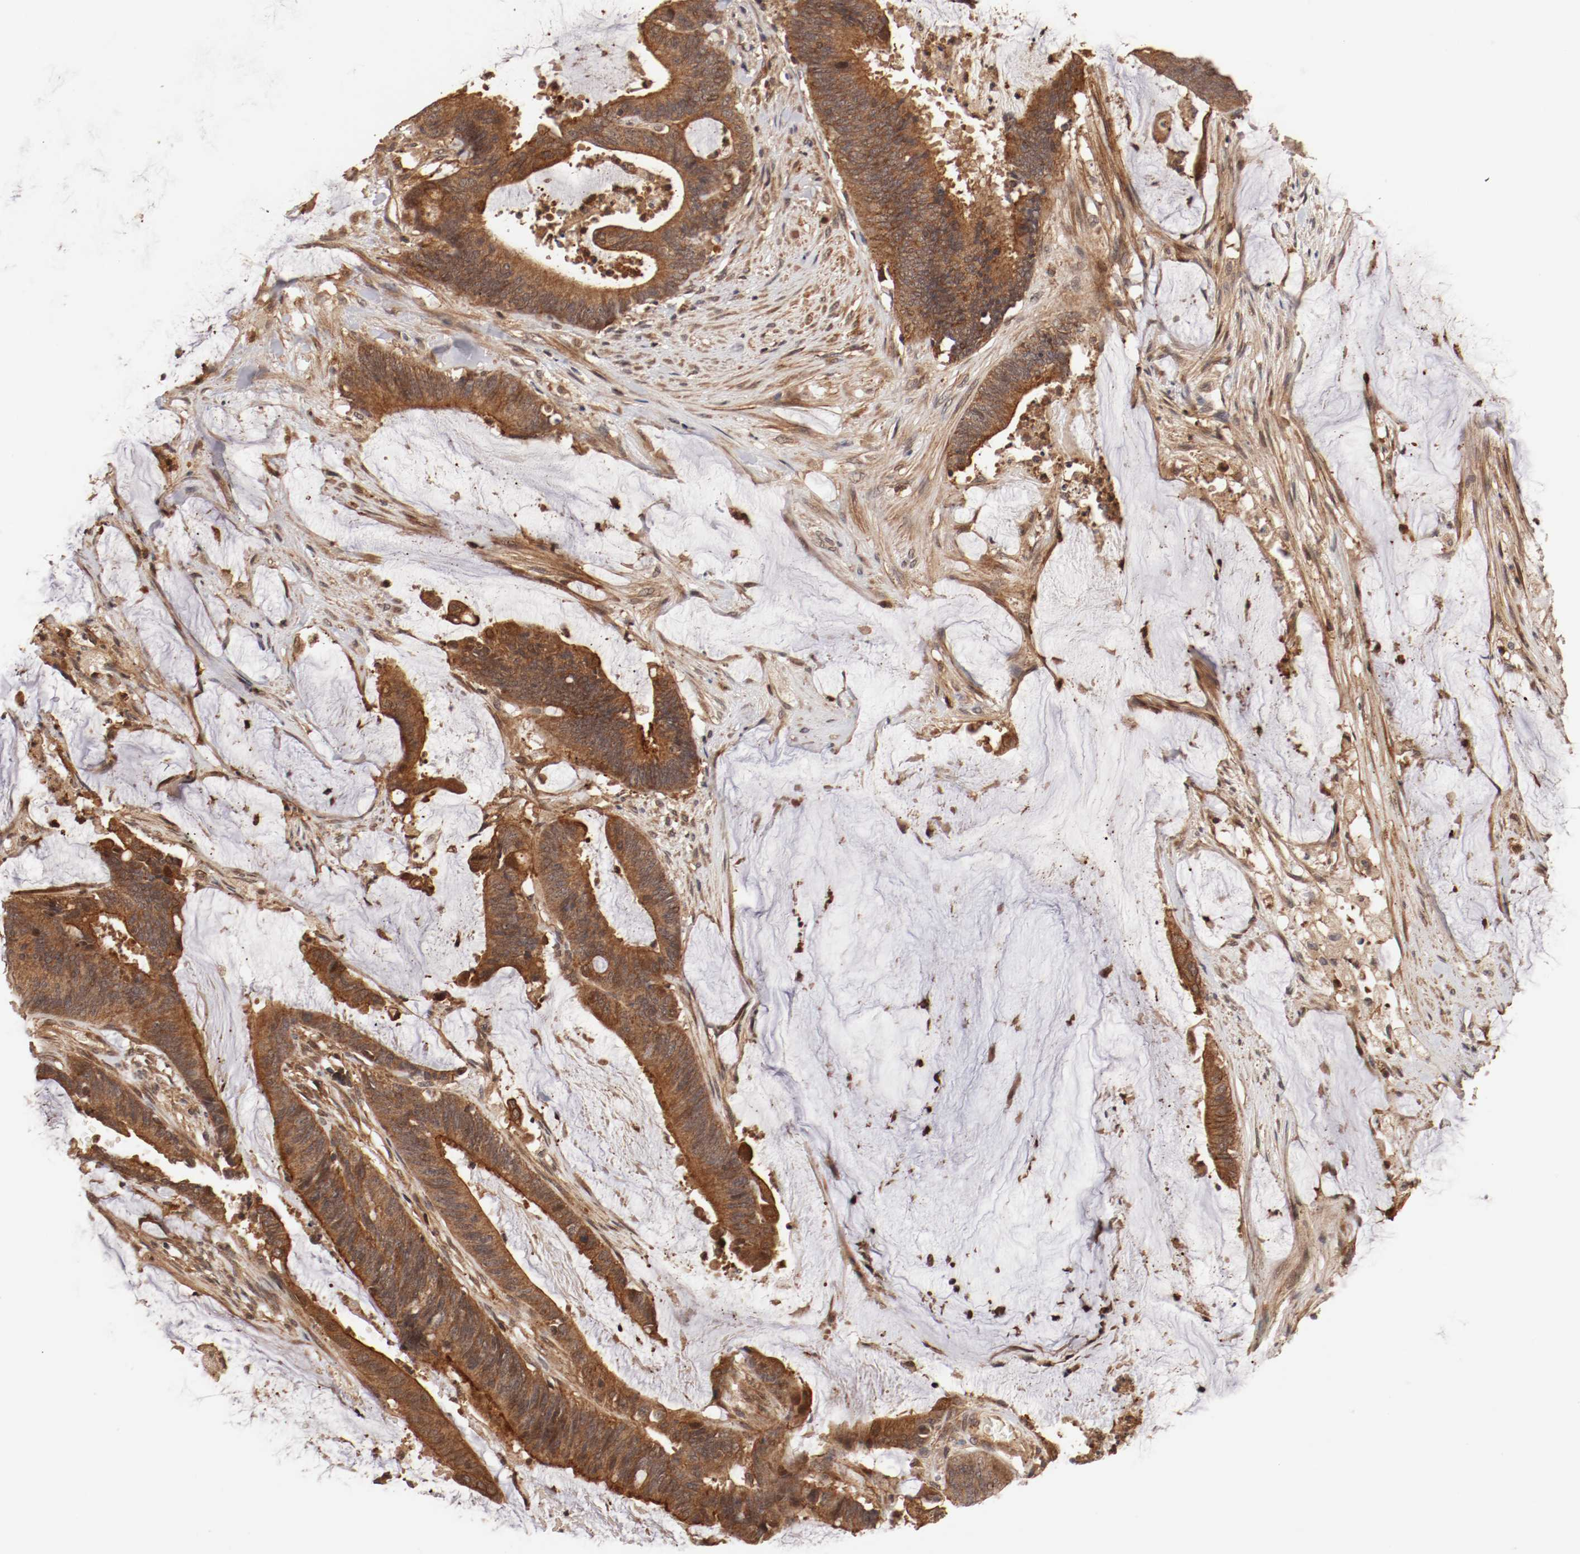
{"staining": {"intensity": "moderate", "quantity": ">75%", "location": "cytoplasmic/membranous"}, "tissue": "colorectal cancer", "cell_type": "Tumor cells", "image_type": "cancer", "snomed": [{"axis": "morphology", "description": "Adenocarcinoma, NOS"}, {"axis": "topography", "description": "Rectum"}], "caption": "Protein analysis of colorectal cancer (adenocarcinoma) tissue exhibits moderate cytoplasmic/membranous positivity in about >75% of tumor cells. Nuclei are stained in blue.", "gene": "GUF1", "patient": {"sex": "female", "age": 66}}